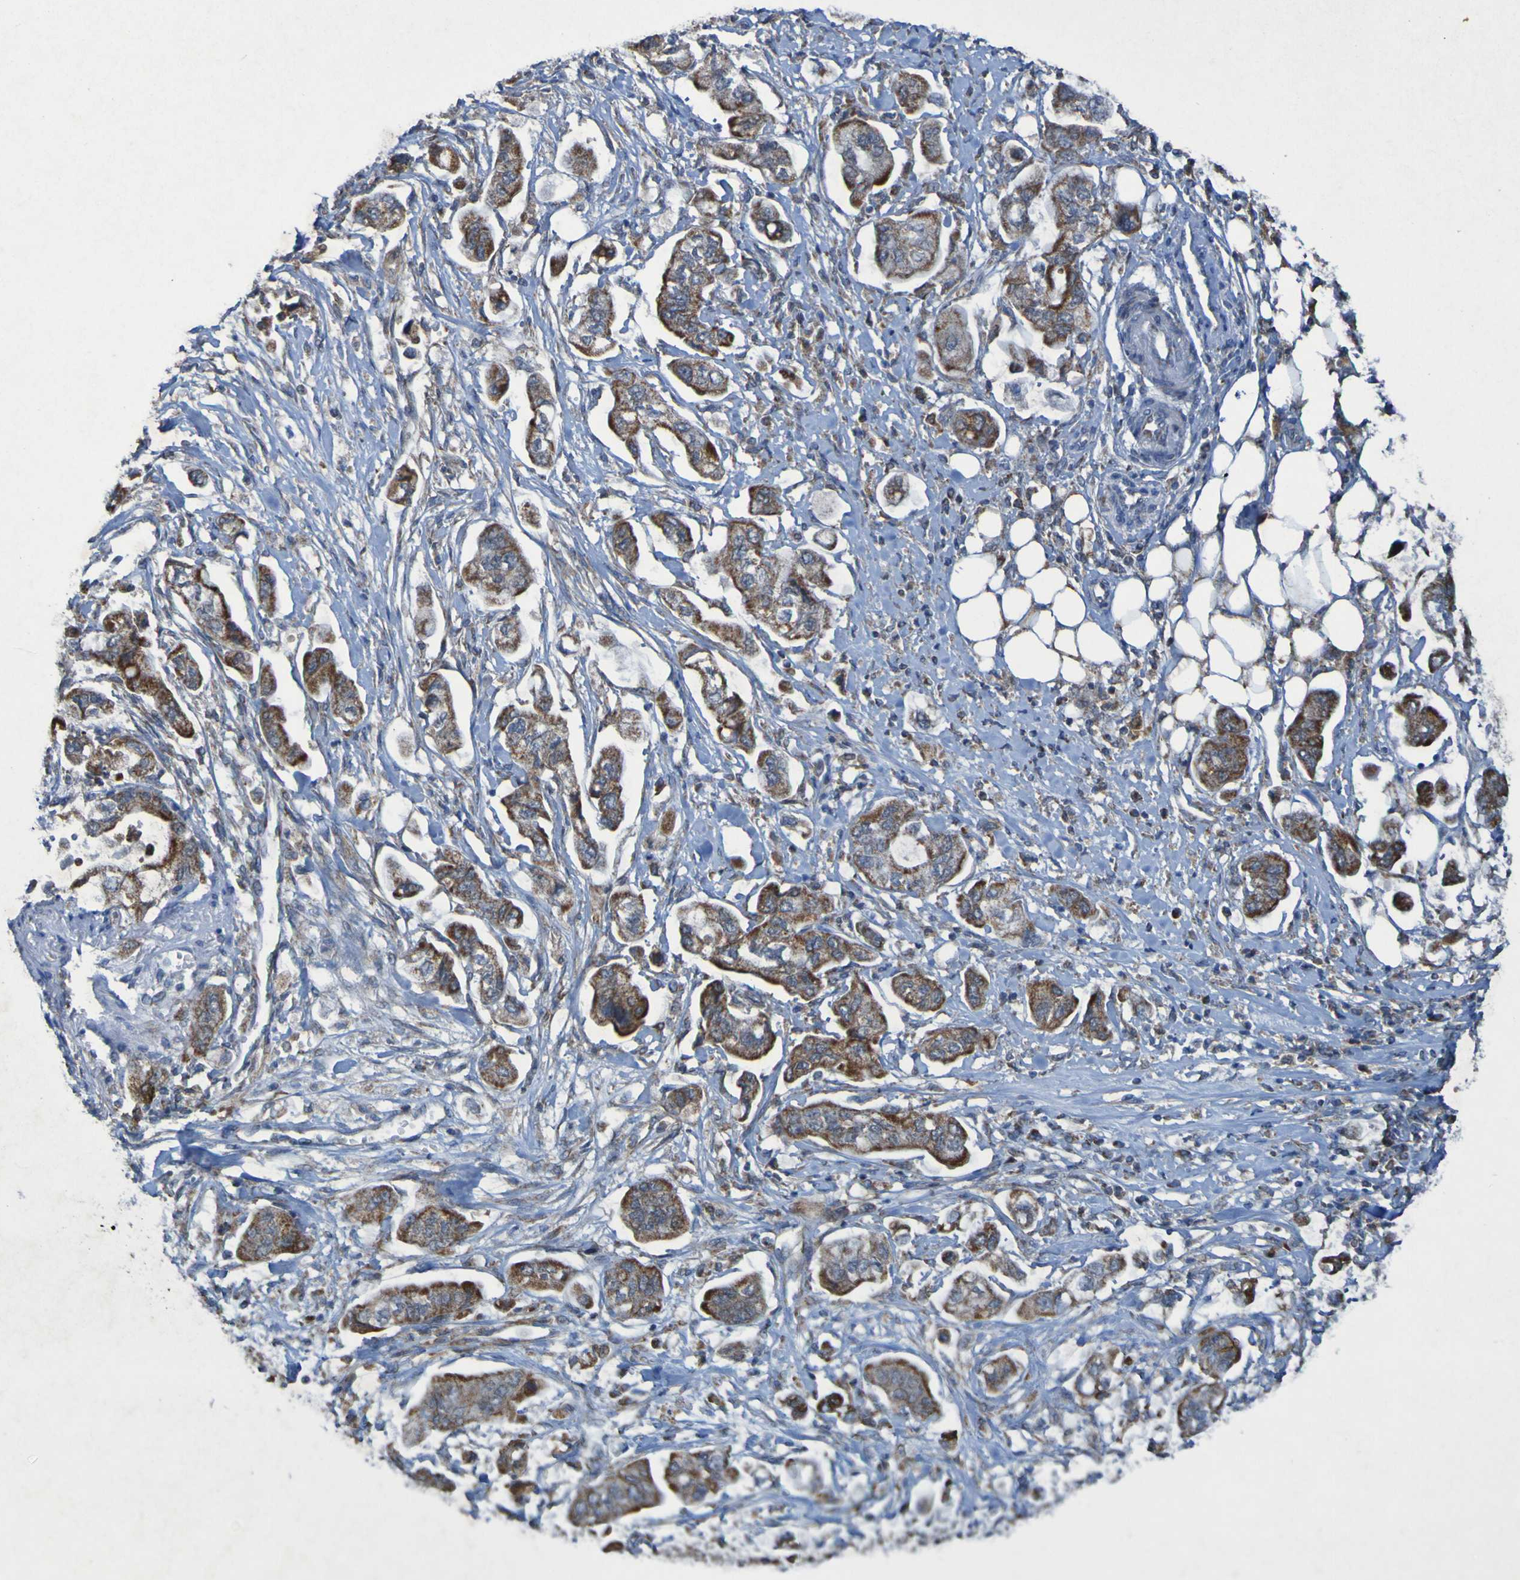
{"staining": {"intensity": "moderate", "quantity": ">75%", "location": "cytoplasmic/membranous"}, "tissue": "stomach cancer", "cell_type": "Tumor cells", "image_type": "cancer", "snomed": [{"axis": "morphology", "description": "Adenocarcinoma, NOS"}, {"axis": "topography", "description": "Stomach"}], "caption": "Protein staining shows moderate cytoplasmic/membranous expression in about >75% of tumor cells in adenocarcinoma (stomach).", "gene": "CCDC51", "patient": {"sex": "male", "age": 62}}